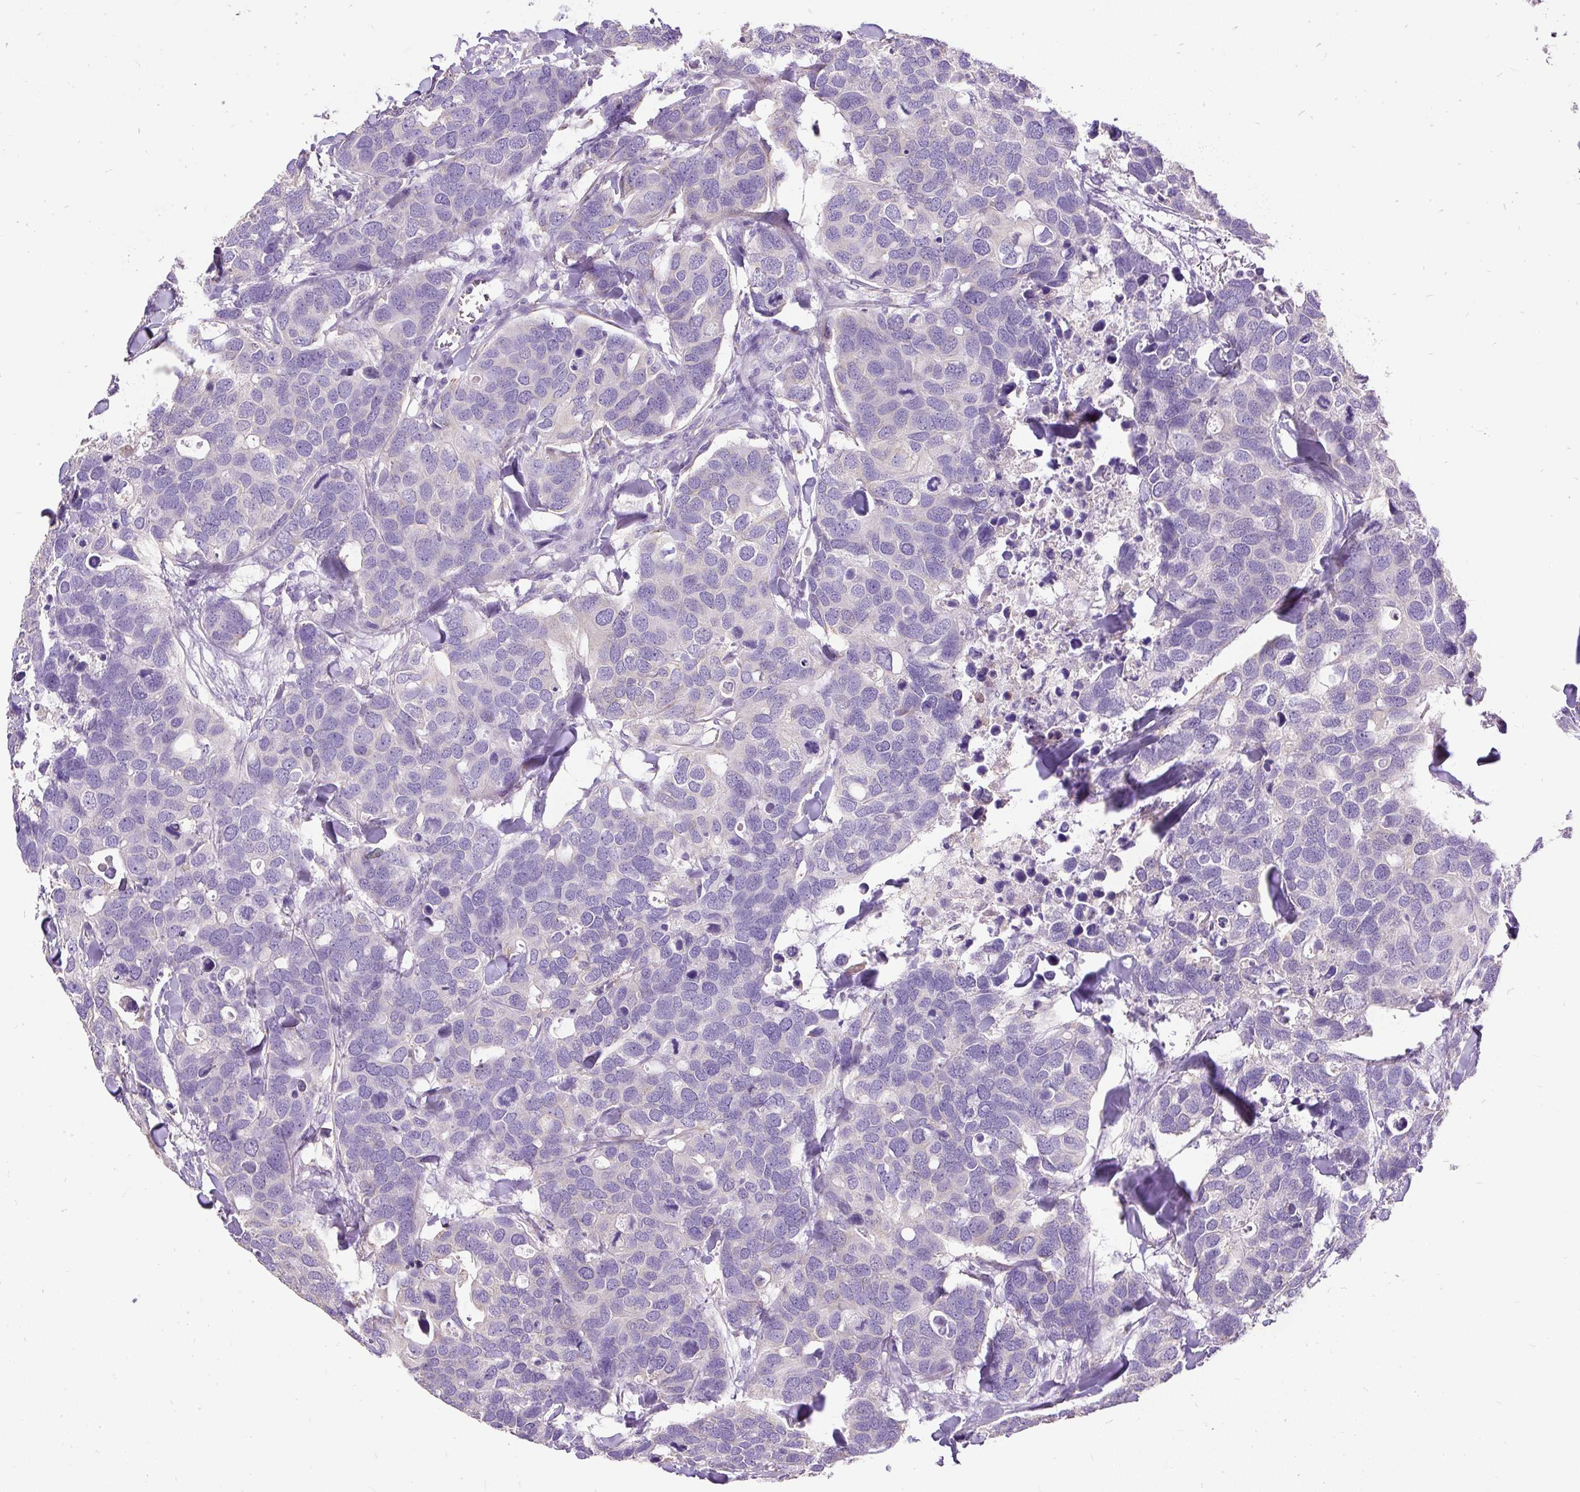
{"staining": {"intensity": "negative", "quantity": "none", "location": "none"}, "tissue": "breast cancer", "cell_type": "Tumor cells", "image_type": "cancer", "snomed": [{"axis": "morphology", "description": "Duct carcinoma"}, {"axis": "topography", "description": "Breast"}], "caption": "A high-resolution image shows immunohistochemistry staining of breast cancer, which reveals no significant staining in tumor cells. The staining is performed using DAB brown chromogen with nuclei counter-stained in using hematoxylin.", "gene": "GBX1", "patient": {"sex": "female", "age": 83}}